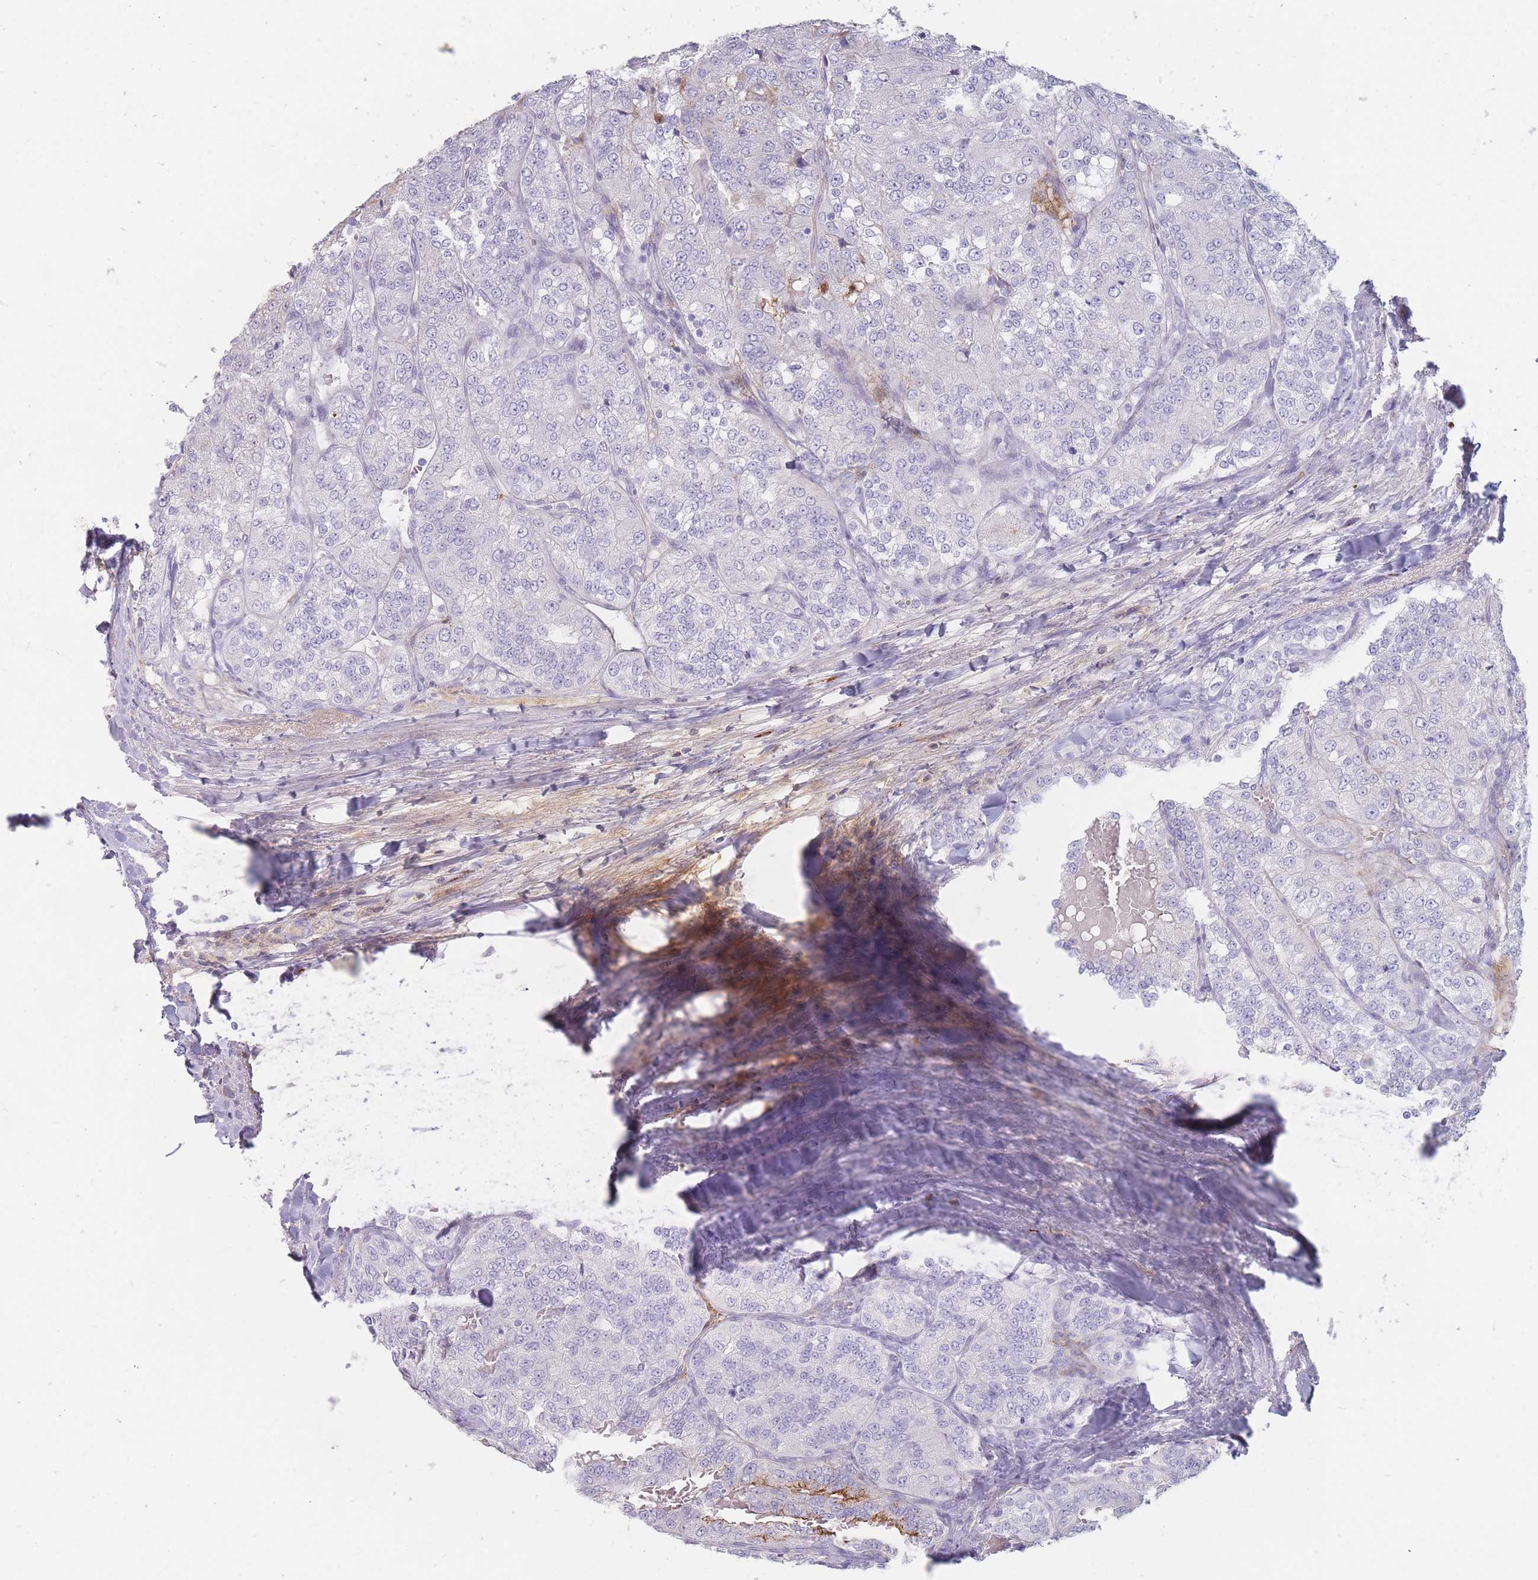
{"staining": {"intensity": "negative", "quantity": "none", "location": "none"}, "tissue": "renal cancer", "cell_type": "Tumor cells", "image_type": "cancer", "snomed": [{"axis": "morphology", "description": "Adenocarcinoma, NOS"}, {"axis": "topography", "description": "Kidney"}], "caption": "Tumor cells show no significant staining in adenocarcinoma (renal).", "gene": "PRG4", "patient": {"sex": "female", "age": 63}}